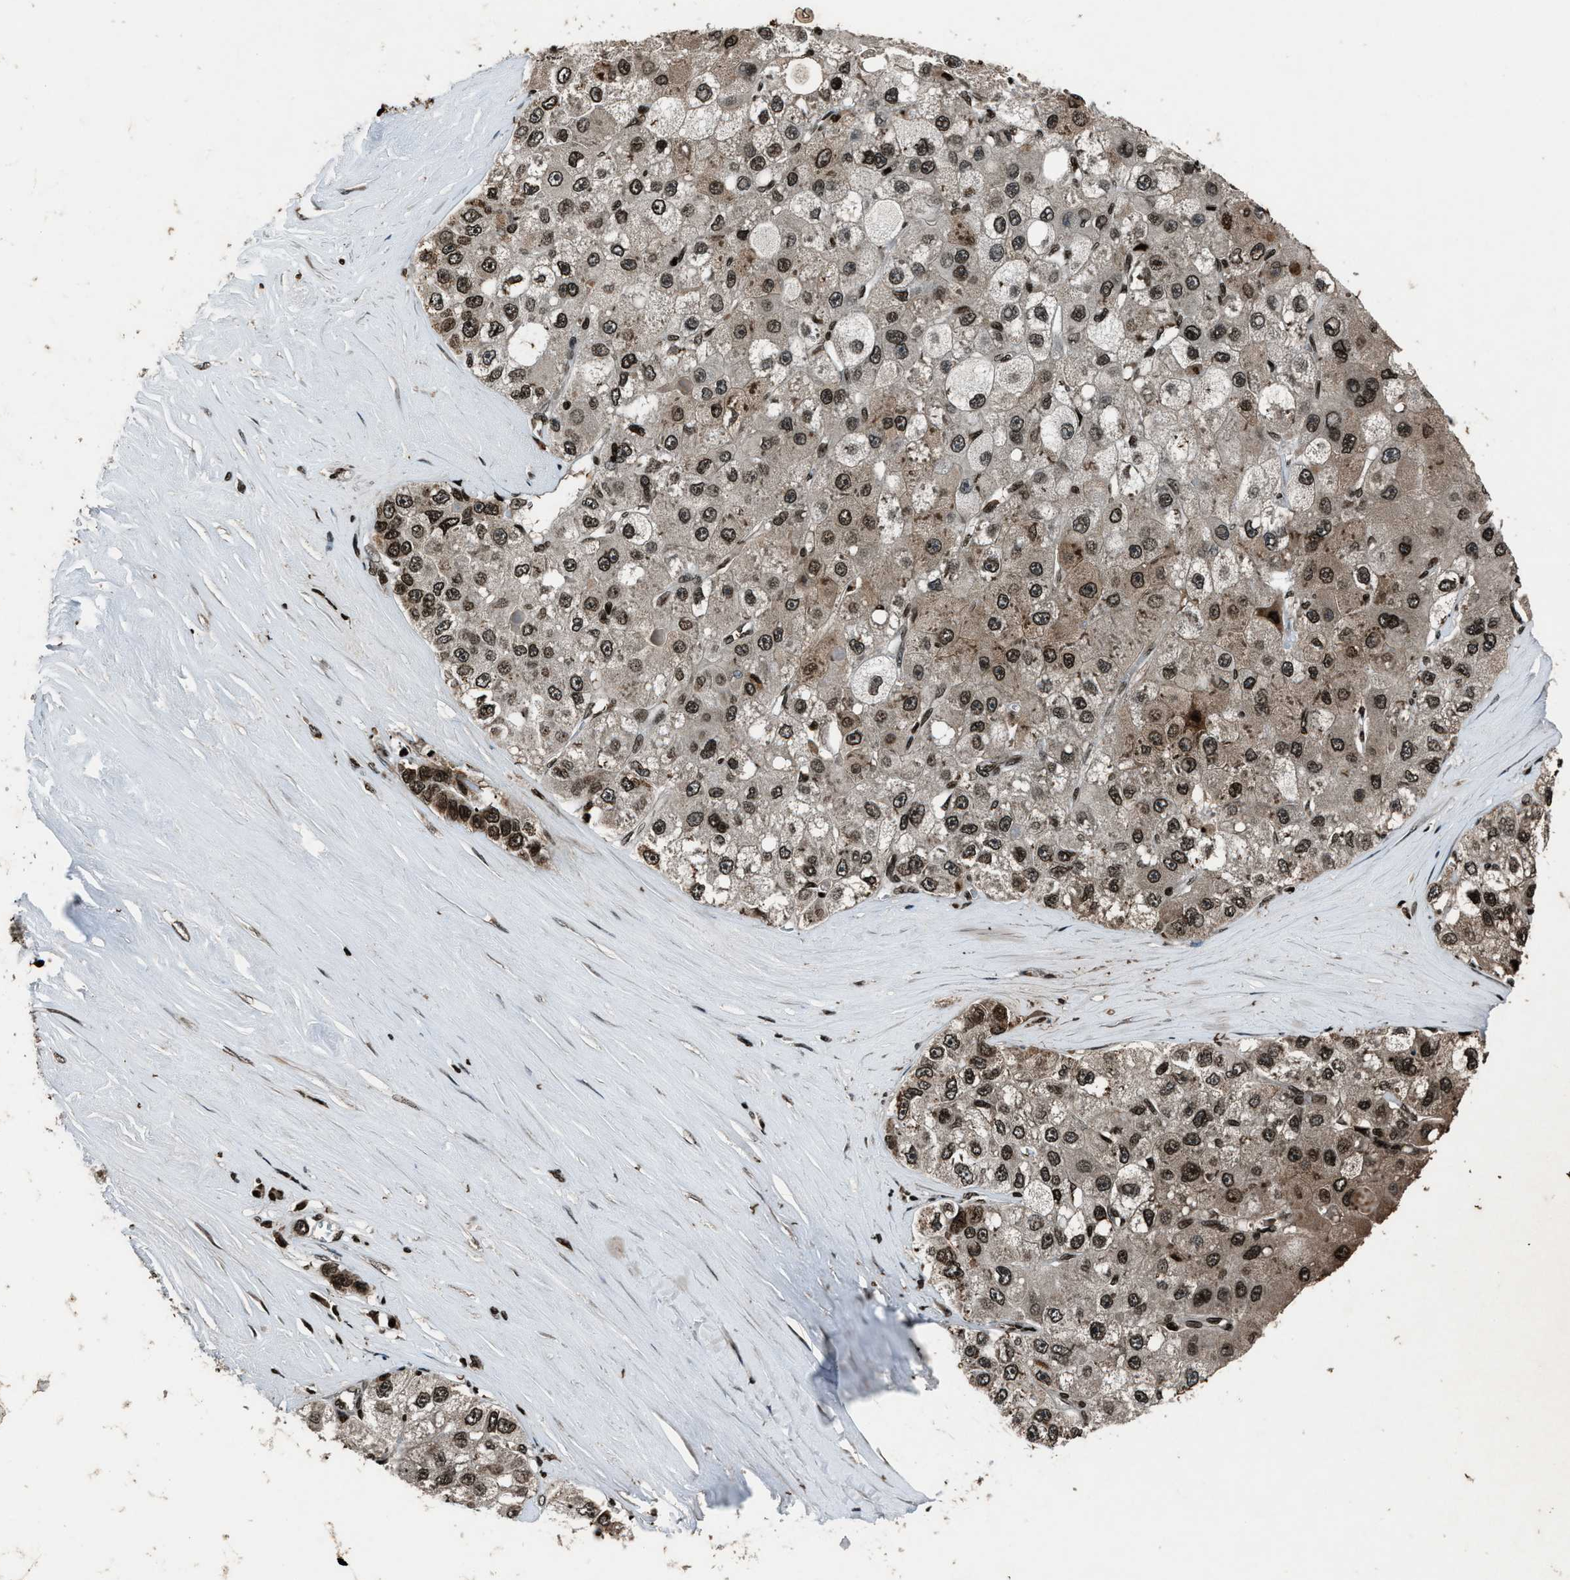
{"staining": {"intensity": "strong", "quantity": ">75%", "location": "nuclear"}, "tissue": "liver cancer", "cell_type": "Tumor cells", "image_type": "cancer", "snomed": [{"axis": "morphology", "description": "Carcinoma, Hepatocellular, NOS"}, {"axis": "topography", "description": "Liver"}], "caption": "Protein staining of liver cancer tissue reveals strong nuclear staining in approximately >75% of tumor cells.", "gene": "H4C1", "patient": {"sex": "male", "age": 80}}